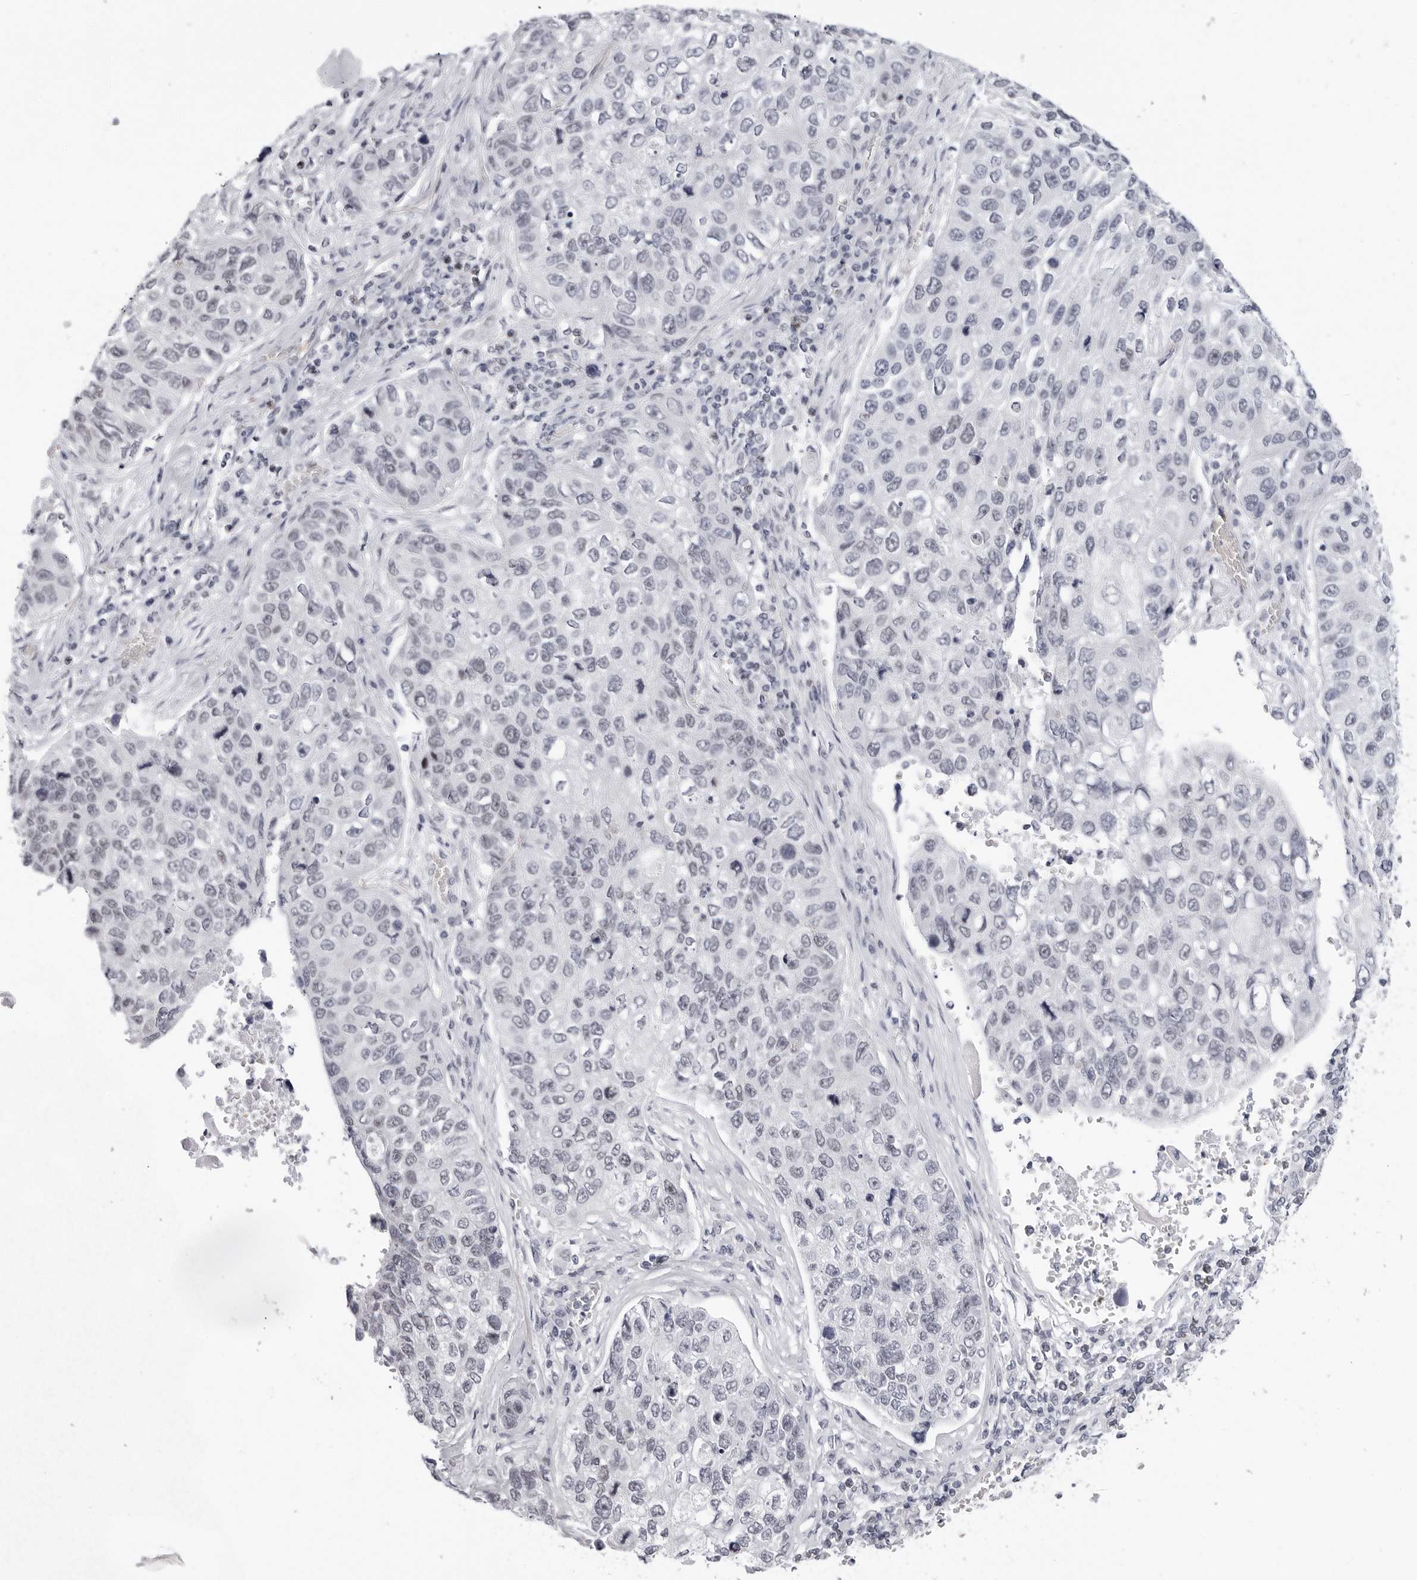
{"staining": {"intensity": "negative", "quantity": "none", "location": "none"}, "tissue": "lung cancer", "cell_type": "Tumor cells", "image_type": "cancer", "snomed": [{"axis": "morphology", "description": "Squamous cell carcinoma, NOS"}, {"axis": "topography", "description": "Lung"}], "caption": "Tumor cells are negative for protein expression in human lung cancer. (DAB immunohistochemistry (IHC) visualized using brightfield microscopy, high magnification).", "gene": "VEZF1", "patient": {"sex": "male", "age": 61}}